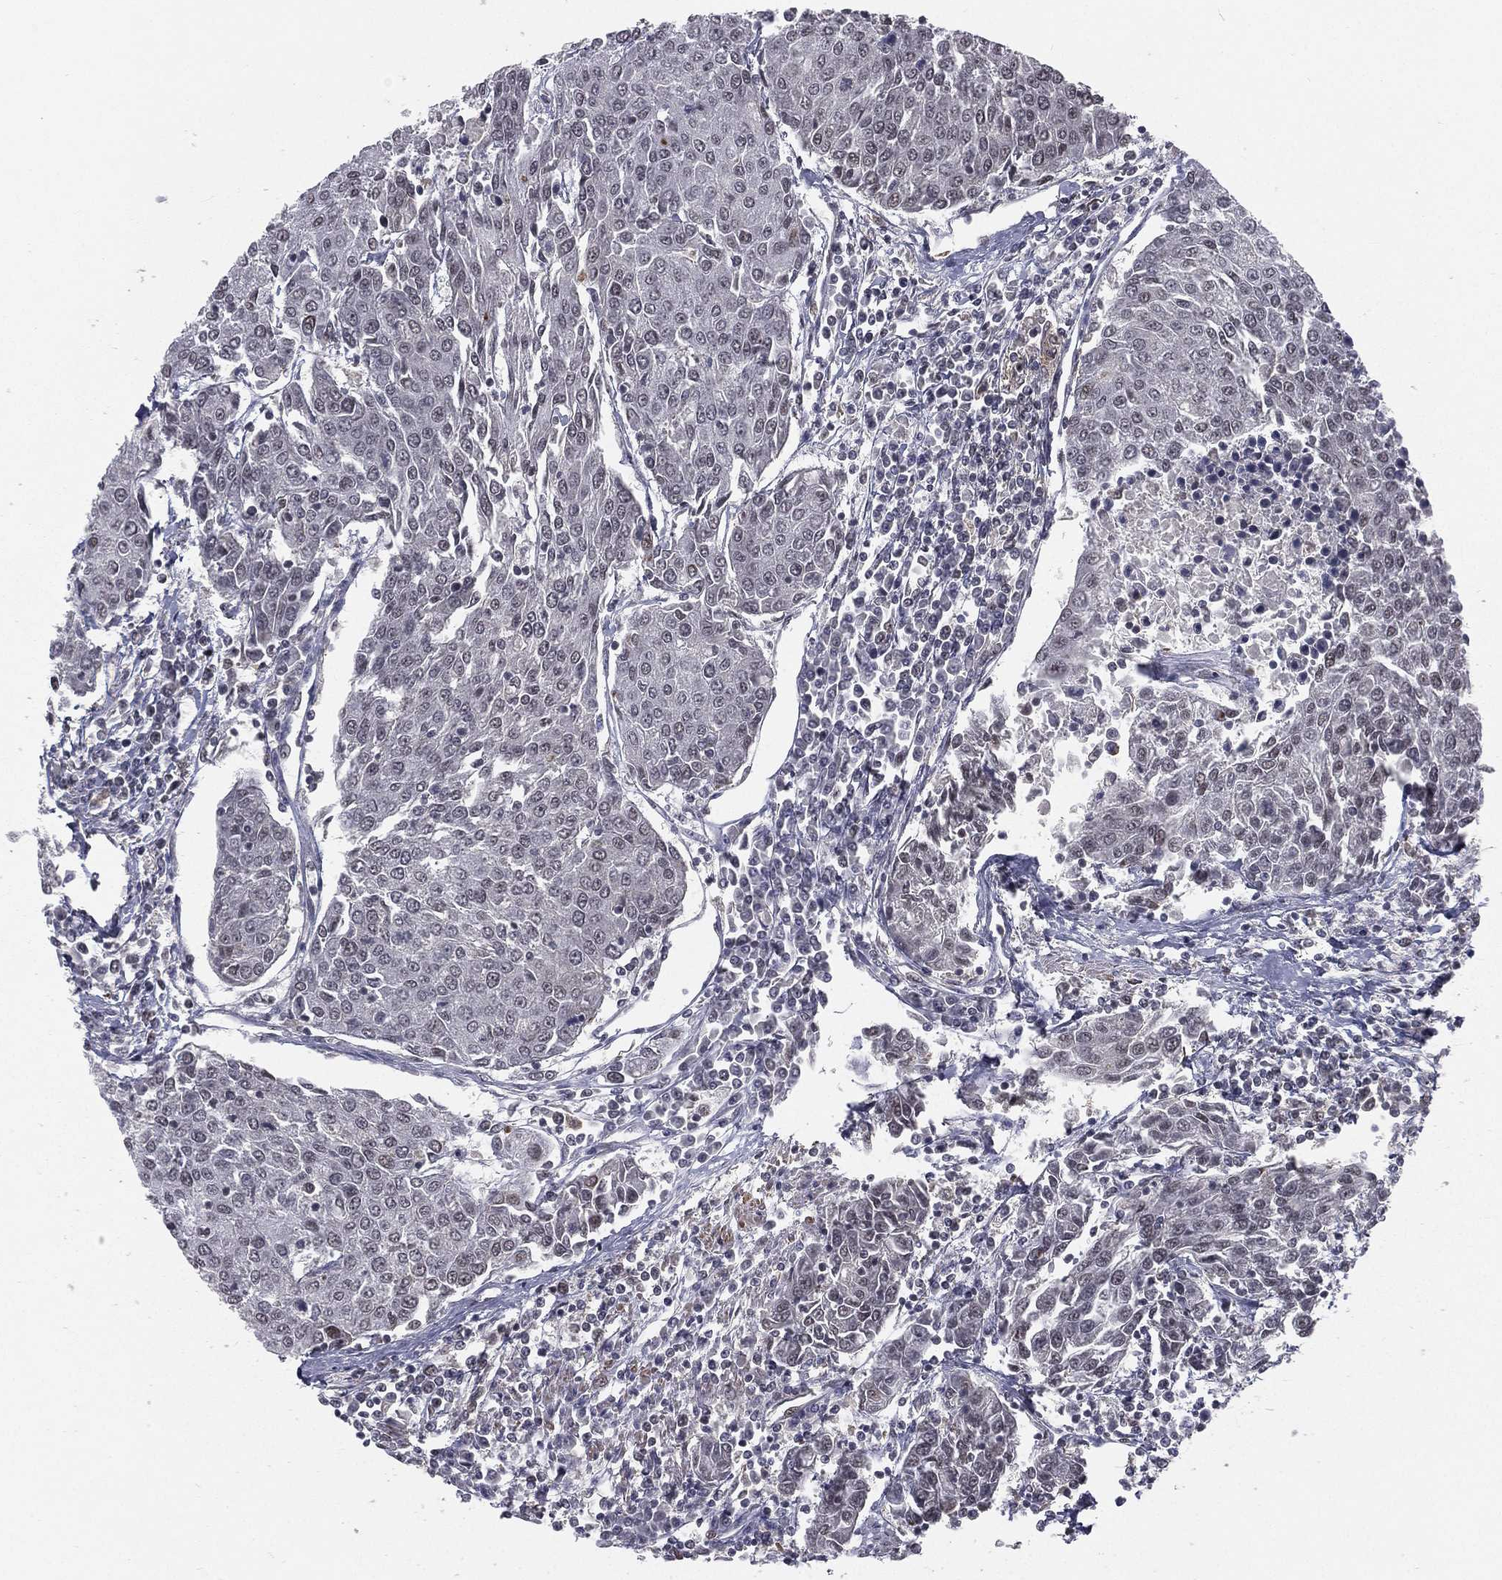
{"staining": {"intensity": "negative", "quantity": "none", "location": "none"}, "tissue": "urothelial cancer", "cell_type": "Tumor cells", "image_type": "cancer", "snomed": [{"axis": "morphology", "description": "Urothelial carcinoma, High grade"}, {"axis": "topography", "description": "Urinary bladder"}], "caption": "The immunohistochemistry photomicrograph has no significant staining in tumor cells of urothelial carcinoma (high-grade) tissue.", "gene": "MORC2", "patient": {"sex": "female", "age": 85}}